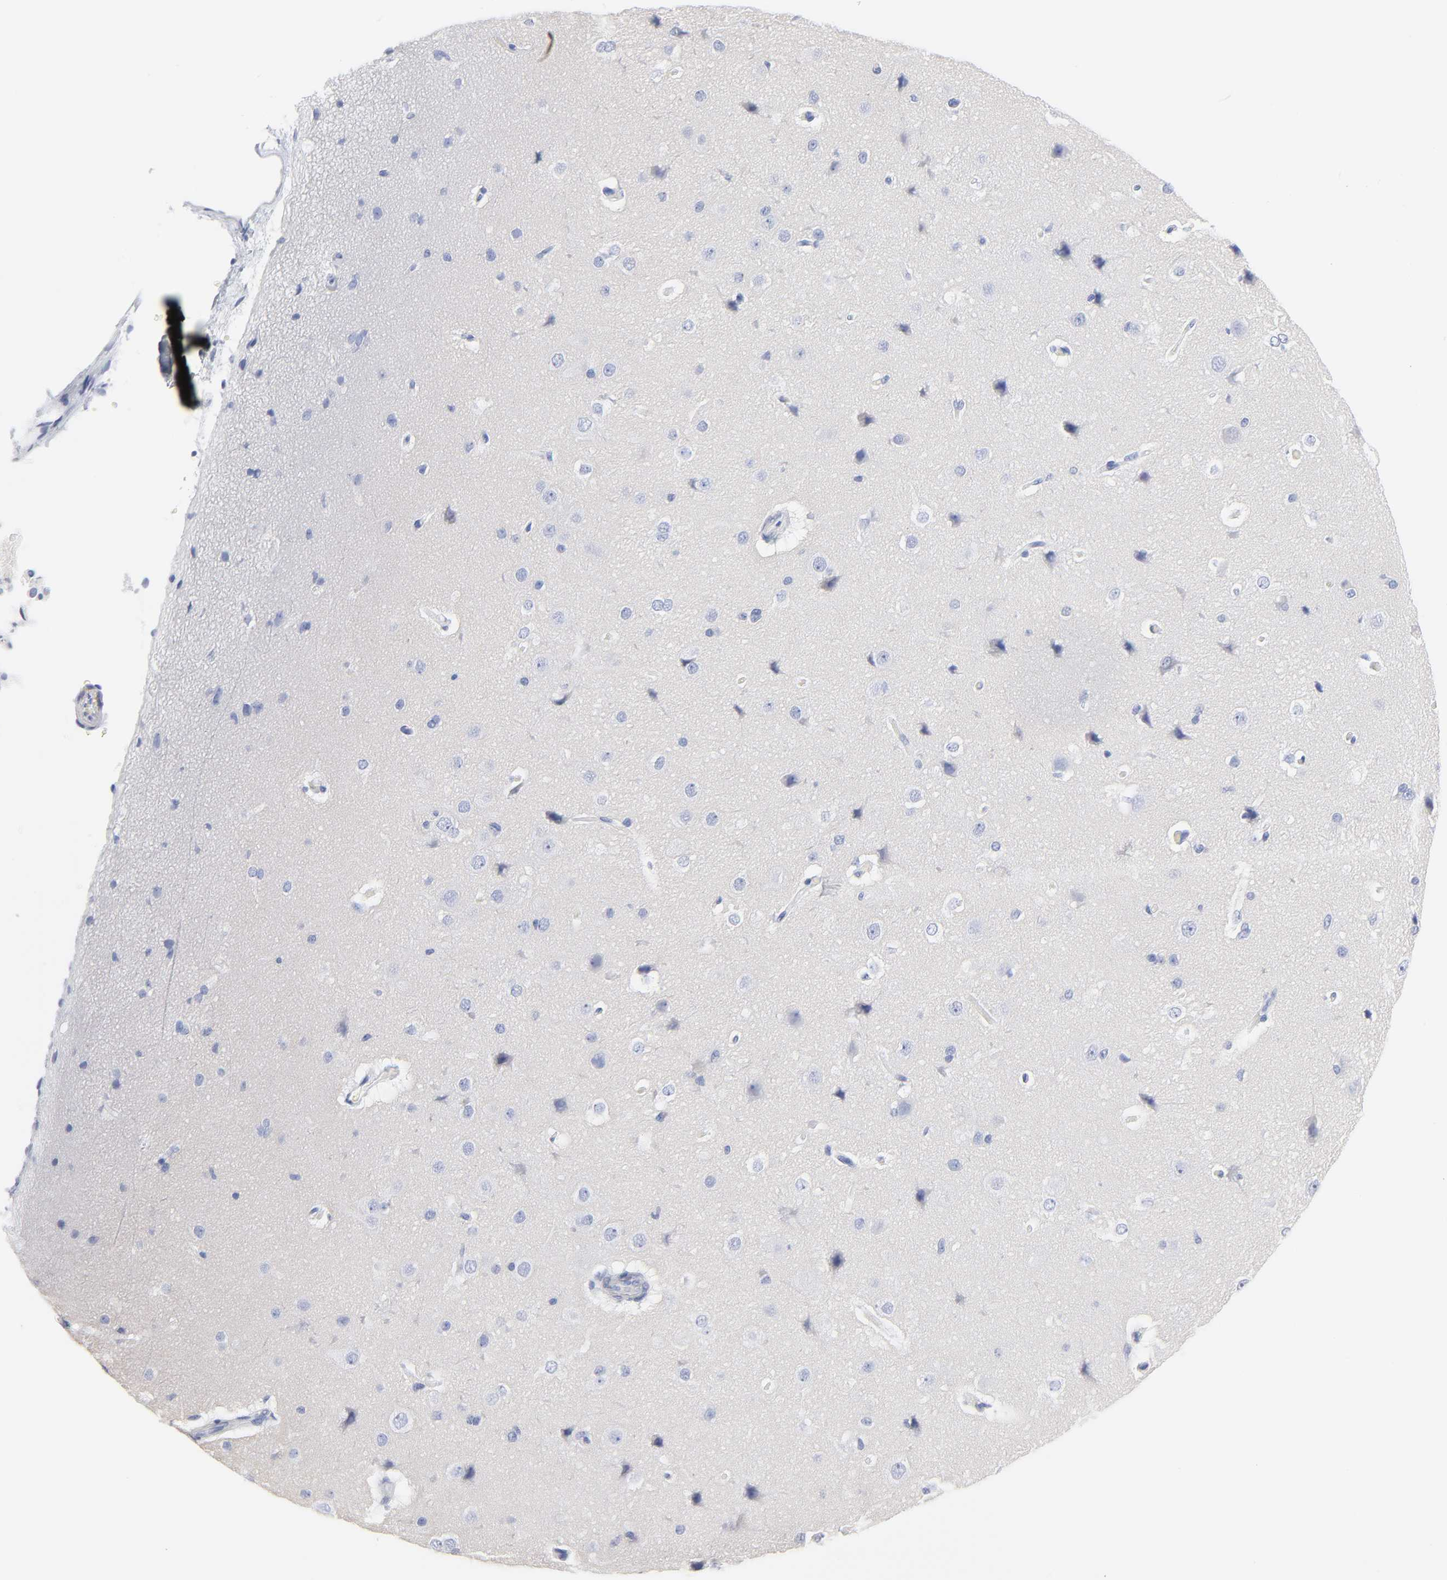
{"staining": {"intensity": "moderate", "quantity": "25%-75%", "location": "cytoplasmic/membranous"}, "tissue": "cerebral cortex", "cell_type": "Endothelial cells", "image_type": "normal", "snomed": [{"axis": "morphology", "description": "Normal tissue, NOS"}, {"axis": "topography", "description": "Cerebral cortex"}], "caption": "Immunohistochemistry of benign cerebral cortex exhibits medium levels of moderate cytoplasmic/membranous expression in approximately 25%-75% of endothelial cells.", "gene": "AGTR1", "patient": {"sex": "female", "age": 45}}